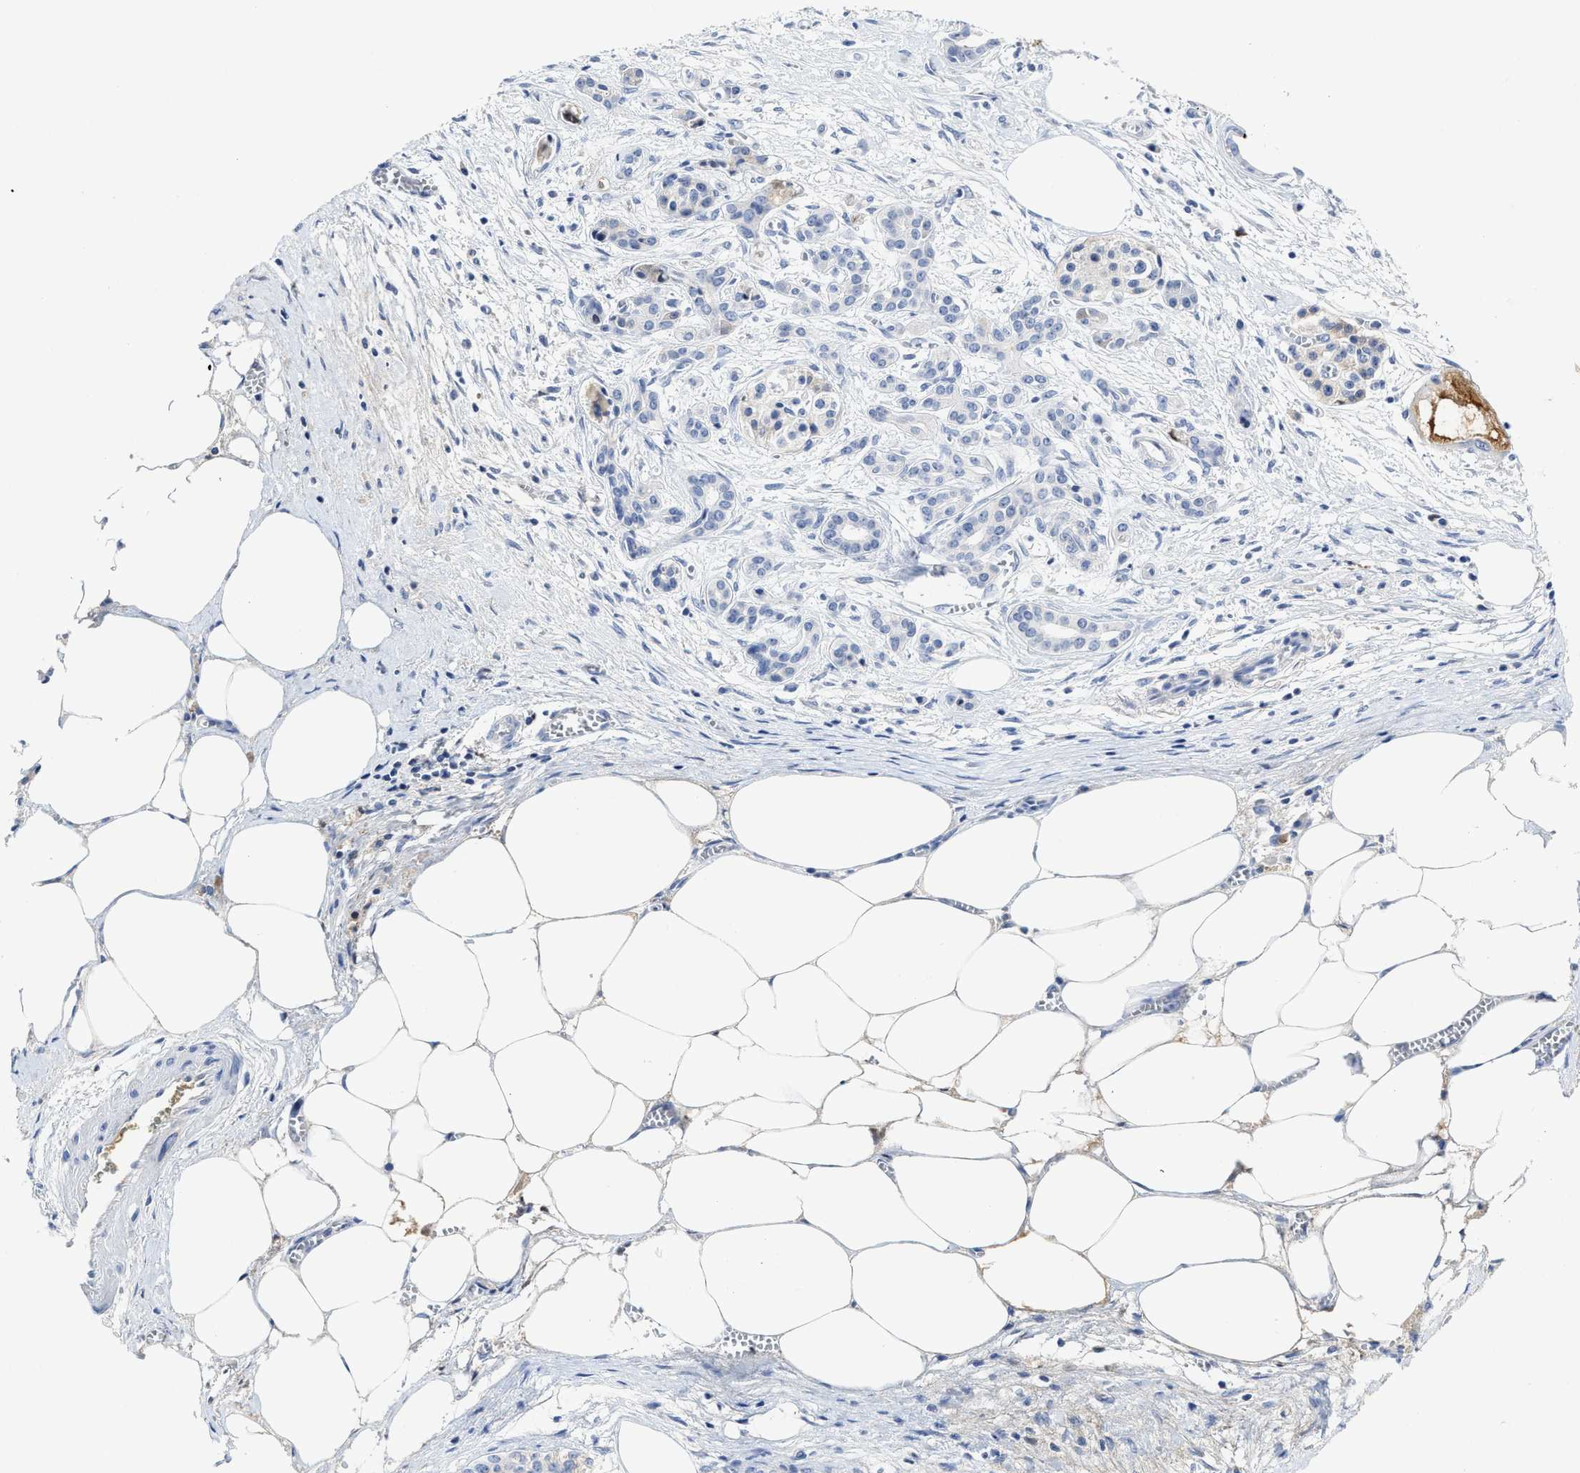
{"staining": {"intensity": "negative", "quantity": "none", "location": "none"}, "tissue": "pancreatic cancer", "cell_type": "Tumor cells", "image_type": "cancer", "snomed": [{"axis": "morphology", "description": "Adenocarcinoma, NOS"}, {"axis": "topography", "description": "Pancreas"}], "caption": "Image shows no protein staining in tumor cells of pancreatic adenocarcinoma tissue. Brightfield microscopy of immunohistochemistry (IHC) stained with DAB (3,3'-diaminobenzidine) (brown) and hematoxylin (blue), captured at high magnification.", "gene": "C2", "patient": {"sex": "female", "age": 70}}